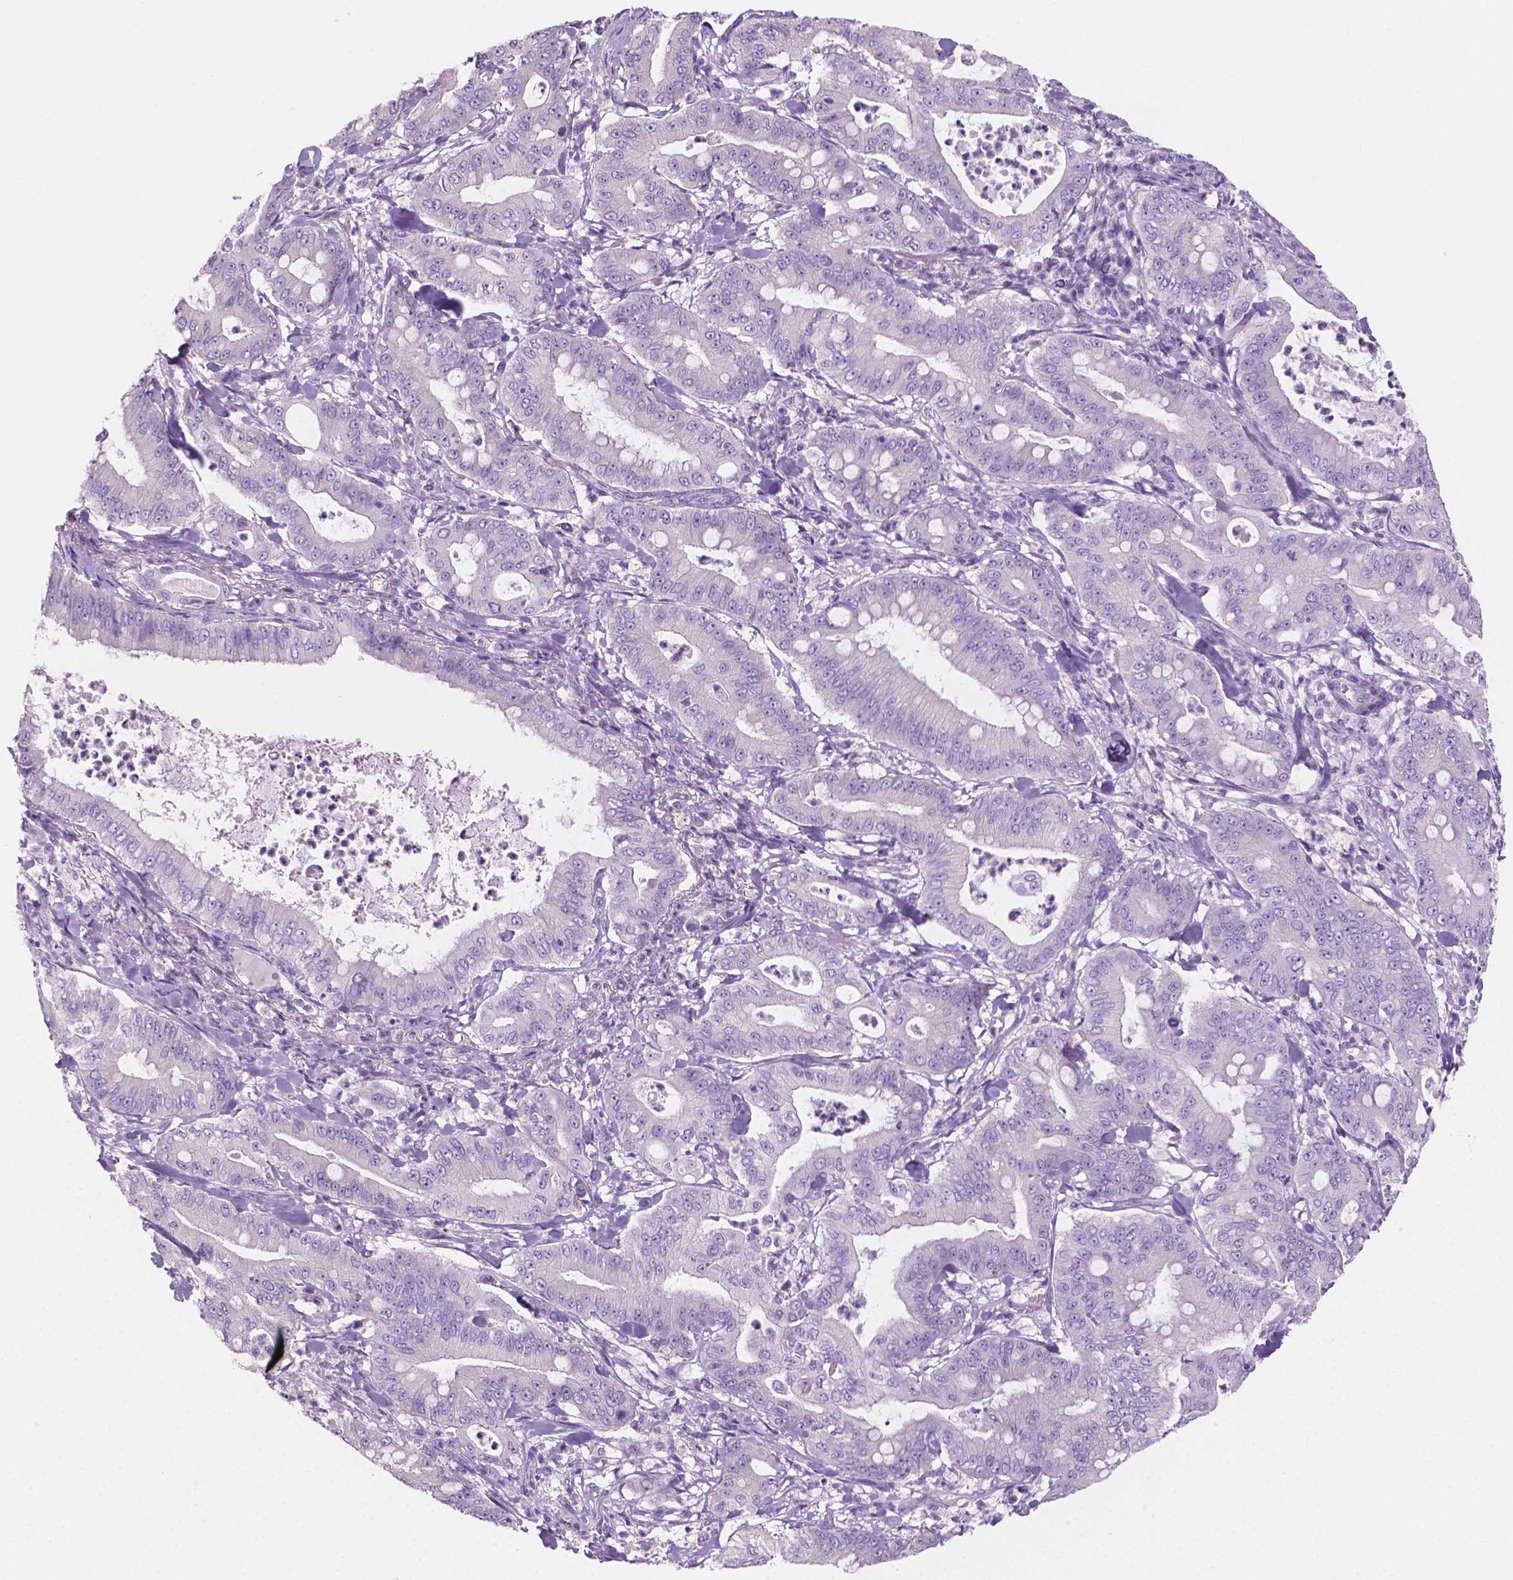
{"staining": {"intensity": "negative", "quantity": "none", "location": "none"}, "tissue": "pancreatic cancer", "cell_type": "Tumor cells", "image_type": "cancer", "snomed": [{"axis": "morphology", "description": "Adenocarcinoma, NOS"}, {"axis": "topography", "description": "Pancreas"}], "caption": "A high-resolution micrograph shows immunohistochemistry staining of adenocarcinoma (pancreatic), which demonstrates no significant expression in tumor cells.", "gene": "SBSN", "patient": {"sex": "male", "age": 71}}